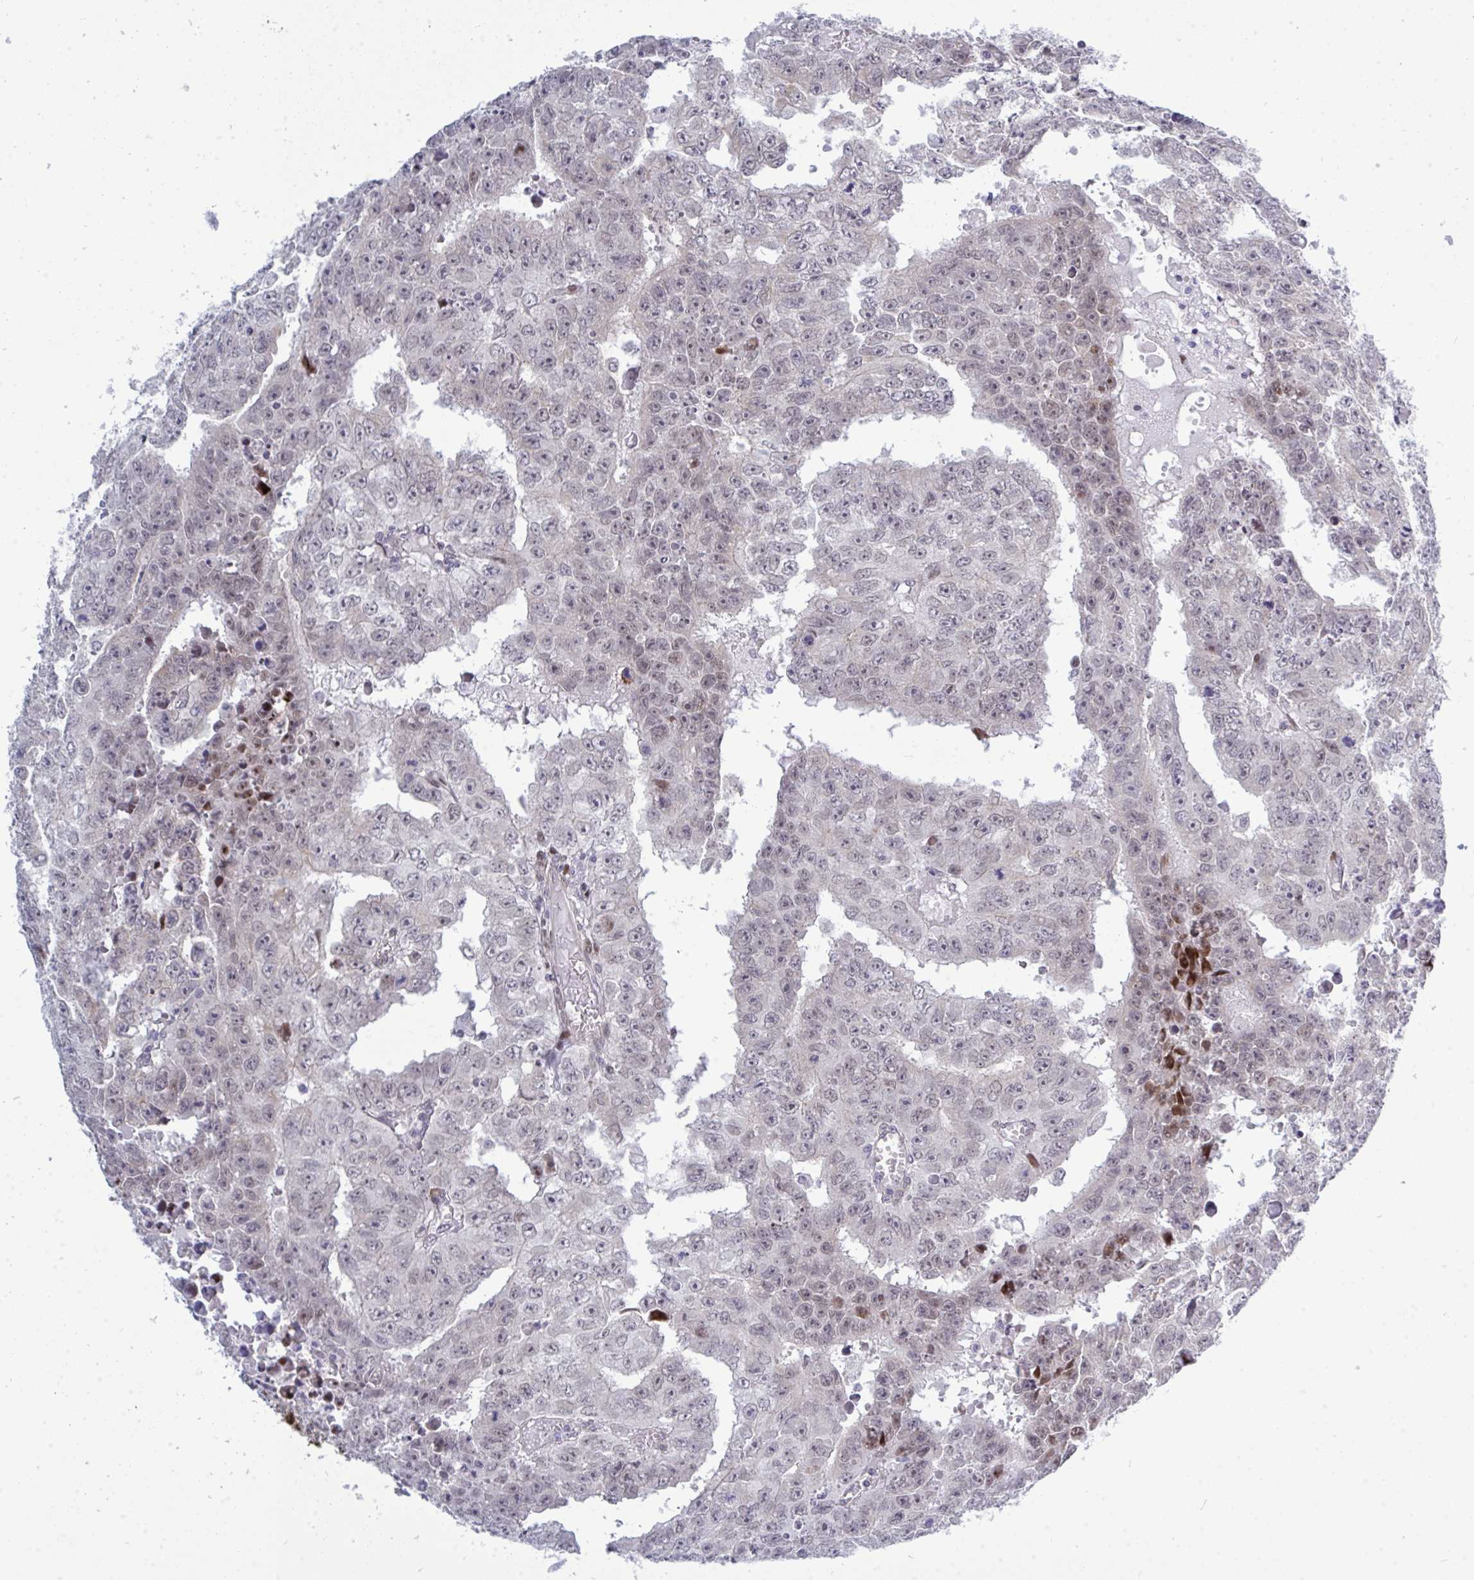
{"staining": {"intensity": "moderate", "quantity": "<25%", "location": "nuclear"}, "tissue": "testis cancer", "cell_type": "Tumor cells", "image_type": "cancer", "snomed": [{"axis": "morphology", "description": "Carcinoma, Embryonal, NOS"}, {"axis": "morphology", "description": "Teratoma, malignant, NOS"}, {"axis": "topography", "description": "Testis"}], "caption": "A photomicrograph of testis cancer (malignant teratoma) stained for a protein displays moderate nuclear brown staining in tumor cells. The protein of interest is stained brown, and the nuclei are stained in blue (DAB (3,3'-diaminobenzidine) IHC with brightfield microscopy, high magnification).", "gene": "TAB1", "patient": {"sex": "male", "age": 24}}